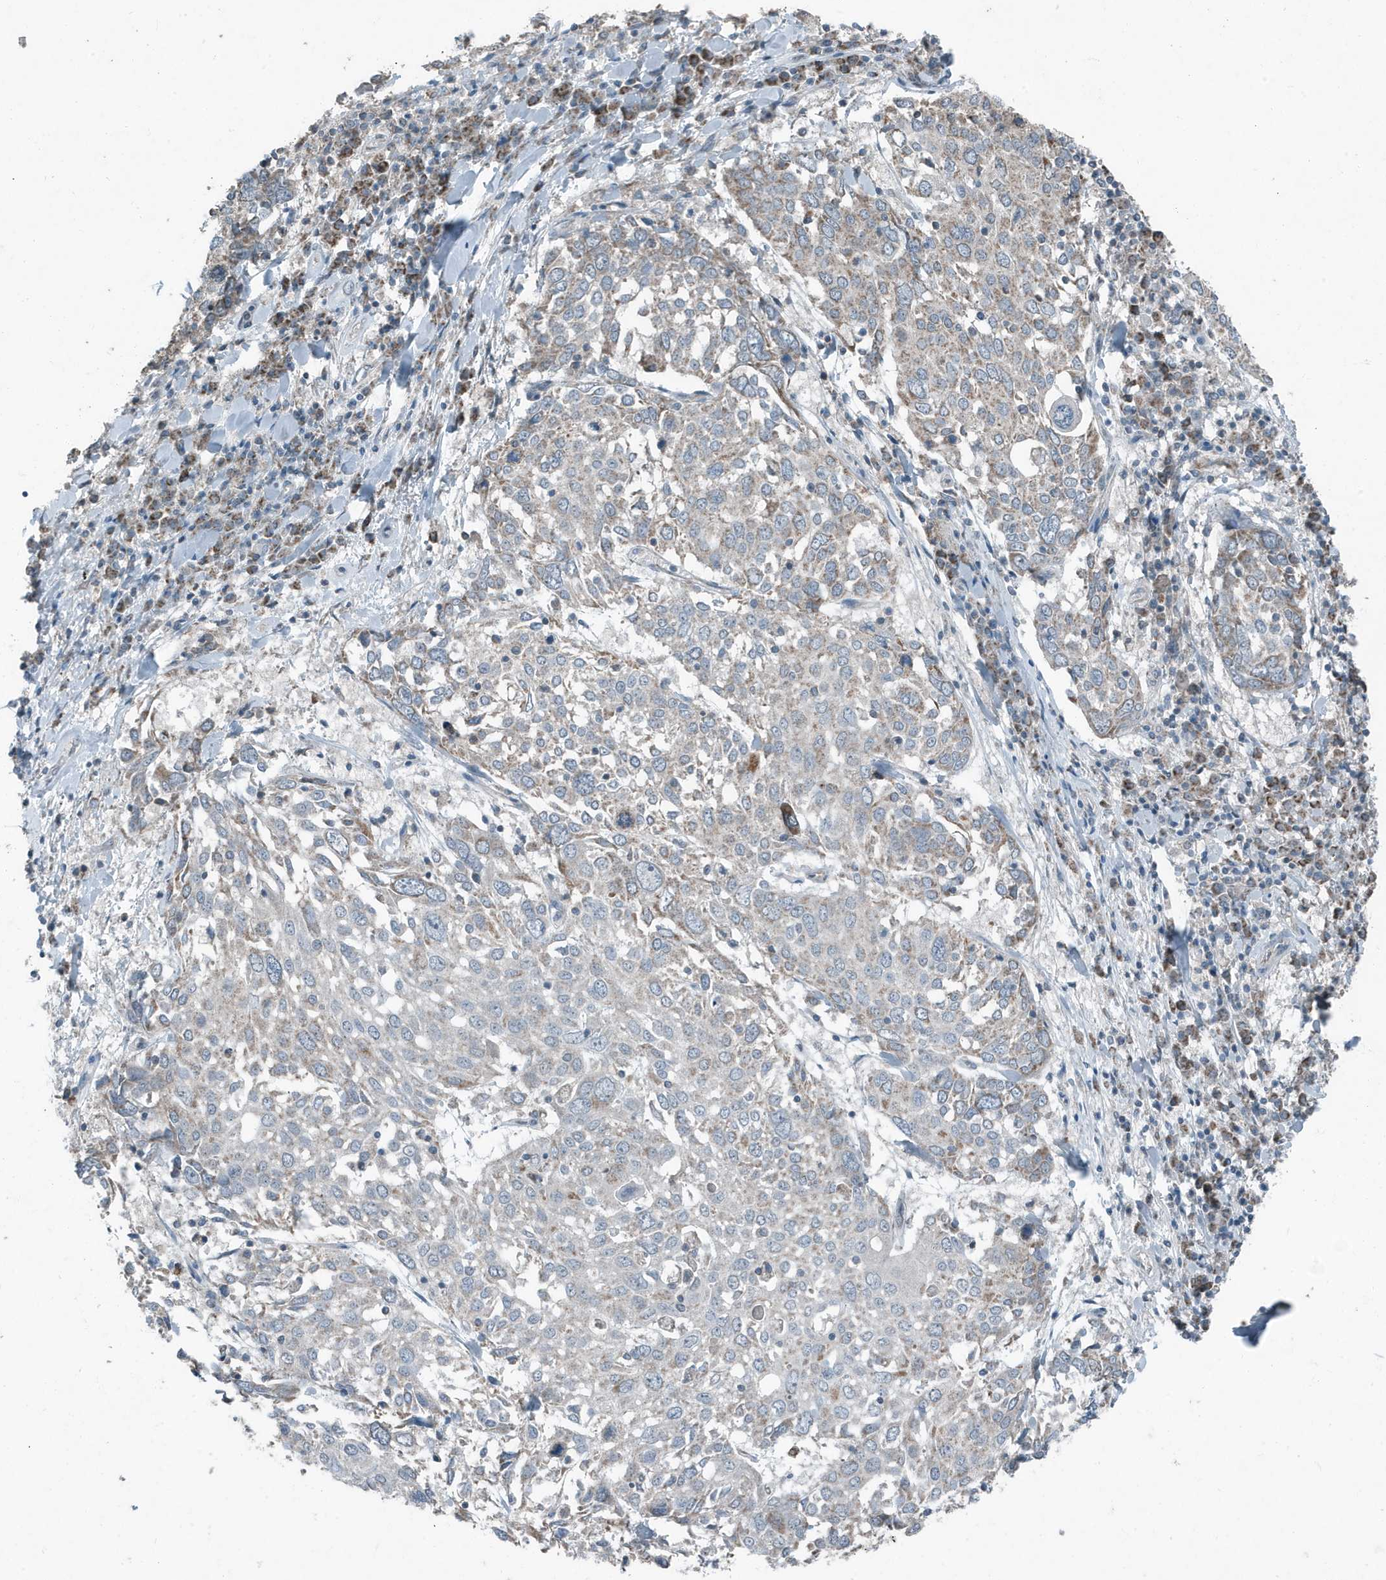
{"staining": {"intensity": "weak", "quantity": "<25%", "location": "cytoplasmic/membranous"}, "tissue": "lung cancer", "cell_type": "Tumor cells", "image_type": "cancer", "snomed": [{"axis": "morphology", "description": "Squamous cell carcinoma, NOS"}, {"axis": "topography", "description": "Lung"}], "caption": "Image shows no protein positivity in tumor cells of lung cancer (squamous cell carcinoma) tissue.", "gene": "MT-CYB", "patient": {"sex": "male", "age": 65}}